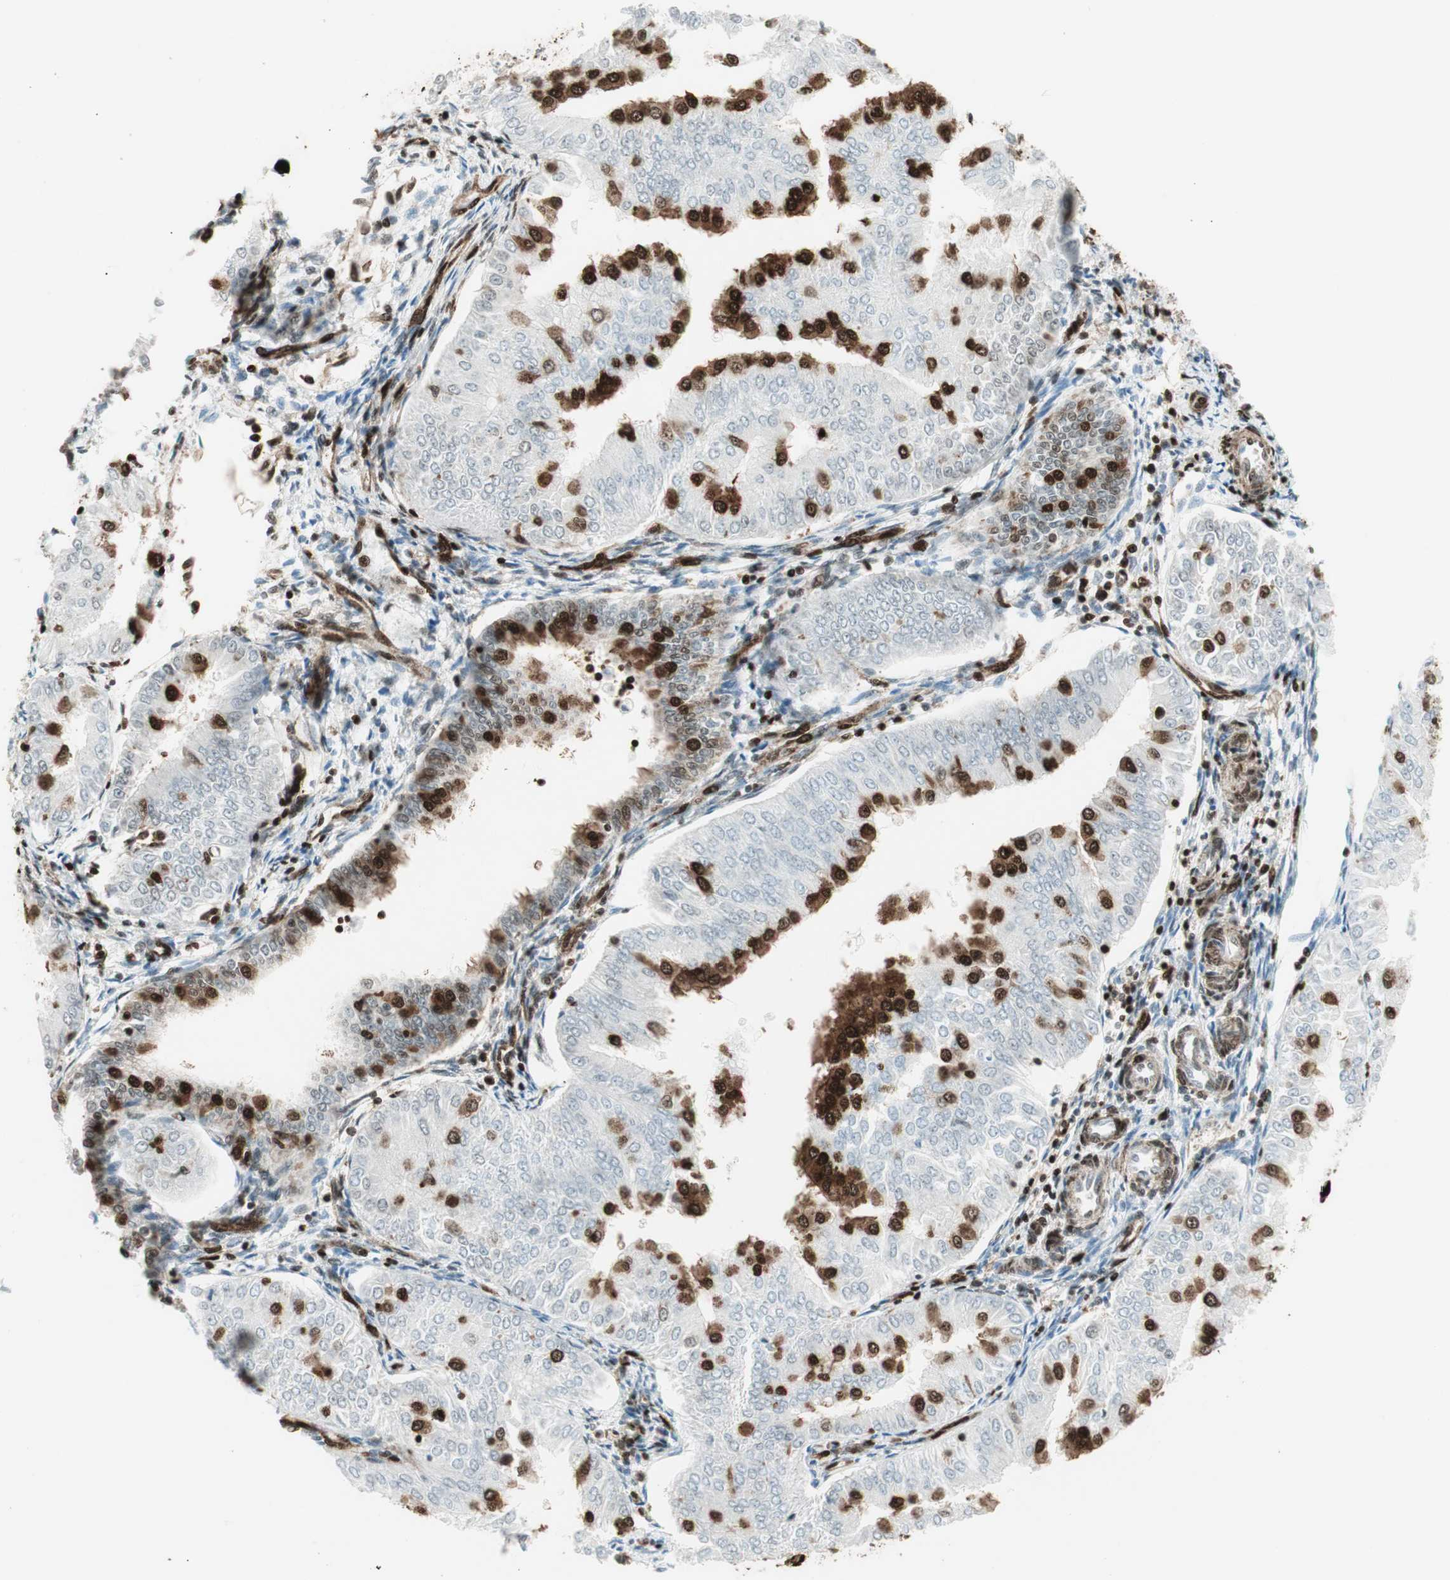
{"staining": {"intensity": "strong", "quantity": "<25%", "location": "nuclear"}, "tissue": "endometrial cancer", "cell_type": "Tumor cells", "image_type": "cancer", "snomed": [{"axis": "morphology", "description": "Adenocarcinoma, NOS"}, {"axis": "topography", "description": "Endometrium"}], "caption": "Adenocarcinoma (endometrial) tissue shows strong nuclear staining in approximately <25% of tumor cells, visualized by immunohistochemistry. (Stains: DAB (3,3'-diaminobenzidine) in brown, nuclei in blue, Microscopy: brightfield microscopy at high magnification).", "gene": "EWSR1", "patient": {"sex": "female", "age": 53}}